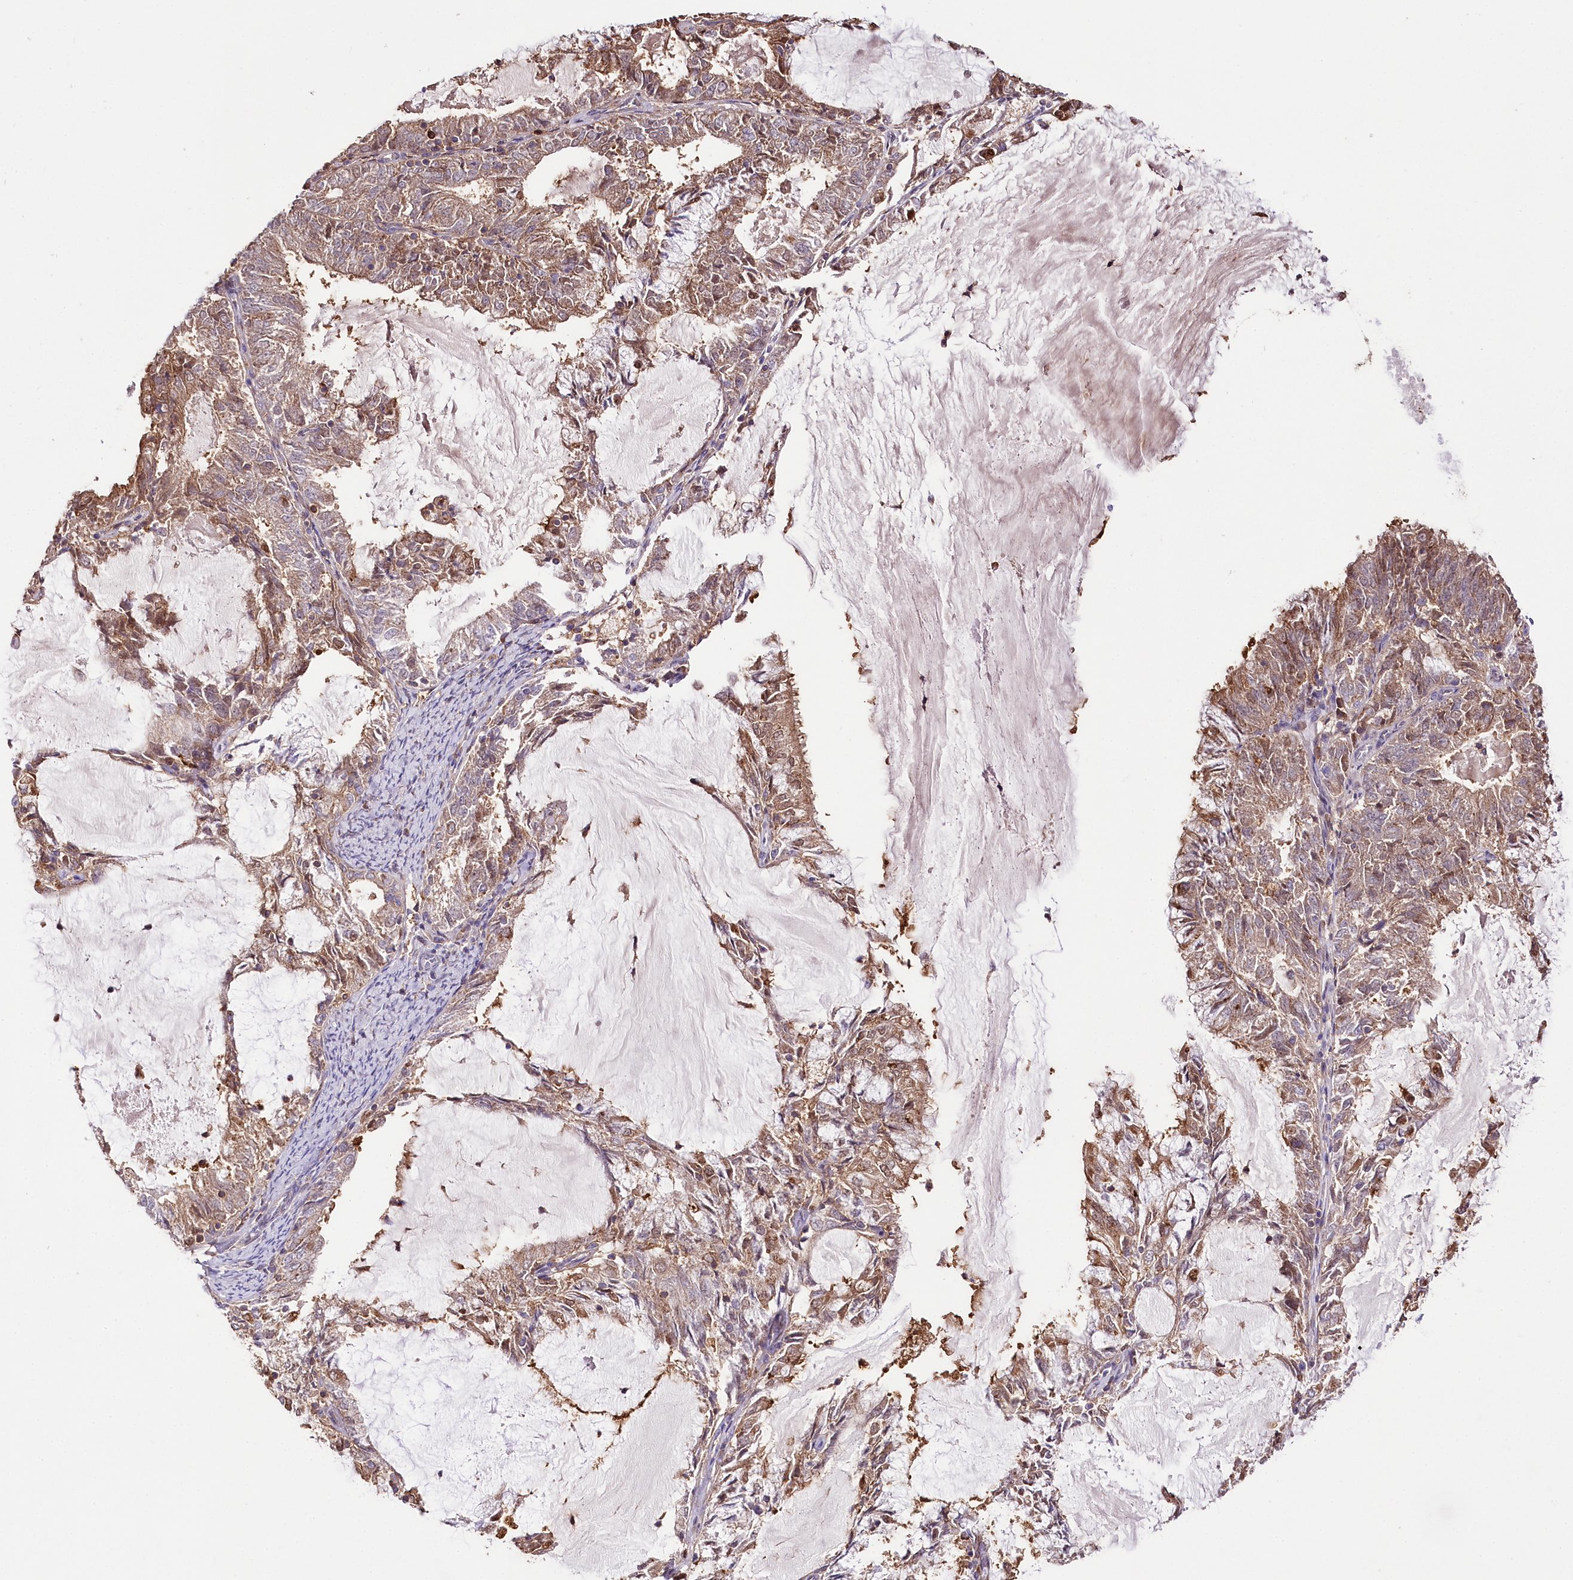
{"staining": {"intensity": "moderate", "quantity": ">75%", "location": "cytoplasmic/membranous"}, "tissue": "endometrial cancer", "cell_type": "Tumor cells", "image_type": "cancer", "snomed": [{"axis": "morphology", "description": "Adenocarcinoma, NOS"}, {"axis": "topography", "description": "Endometrium"}], "caption": "Human endometrial cancer (adenocarcinoma) stained with a brown dye displays moderate cytoplasmic/membranous positive positivity in approximately >75% of tumor cells.", "gene": "UGP2", "patient": {"sex": "female", "age": 57}}